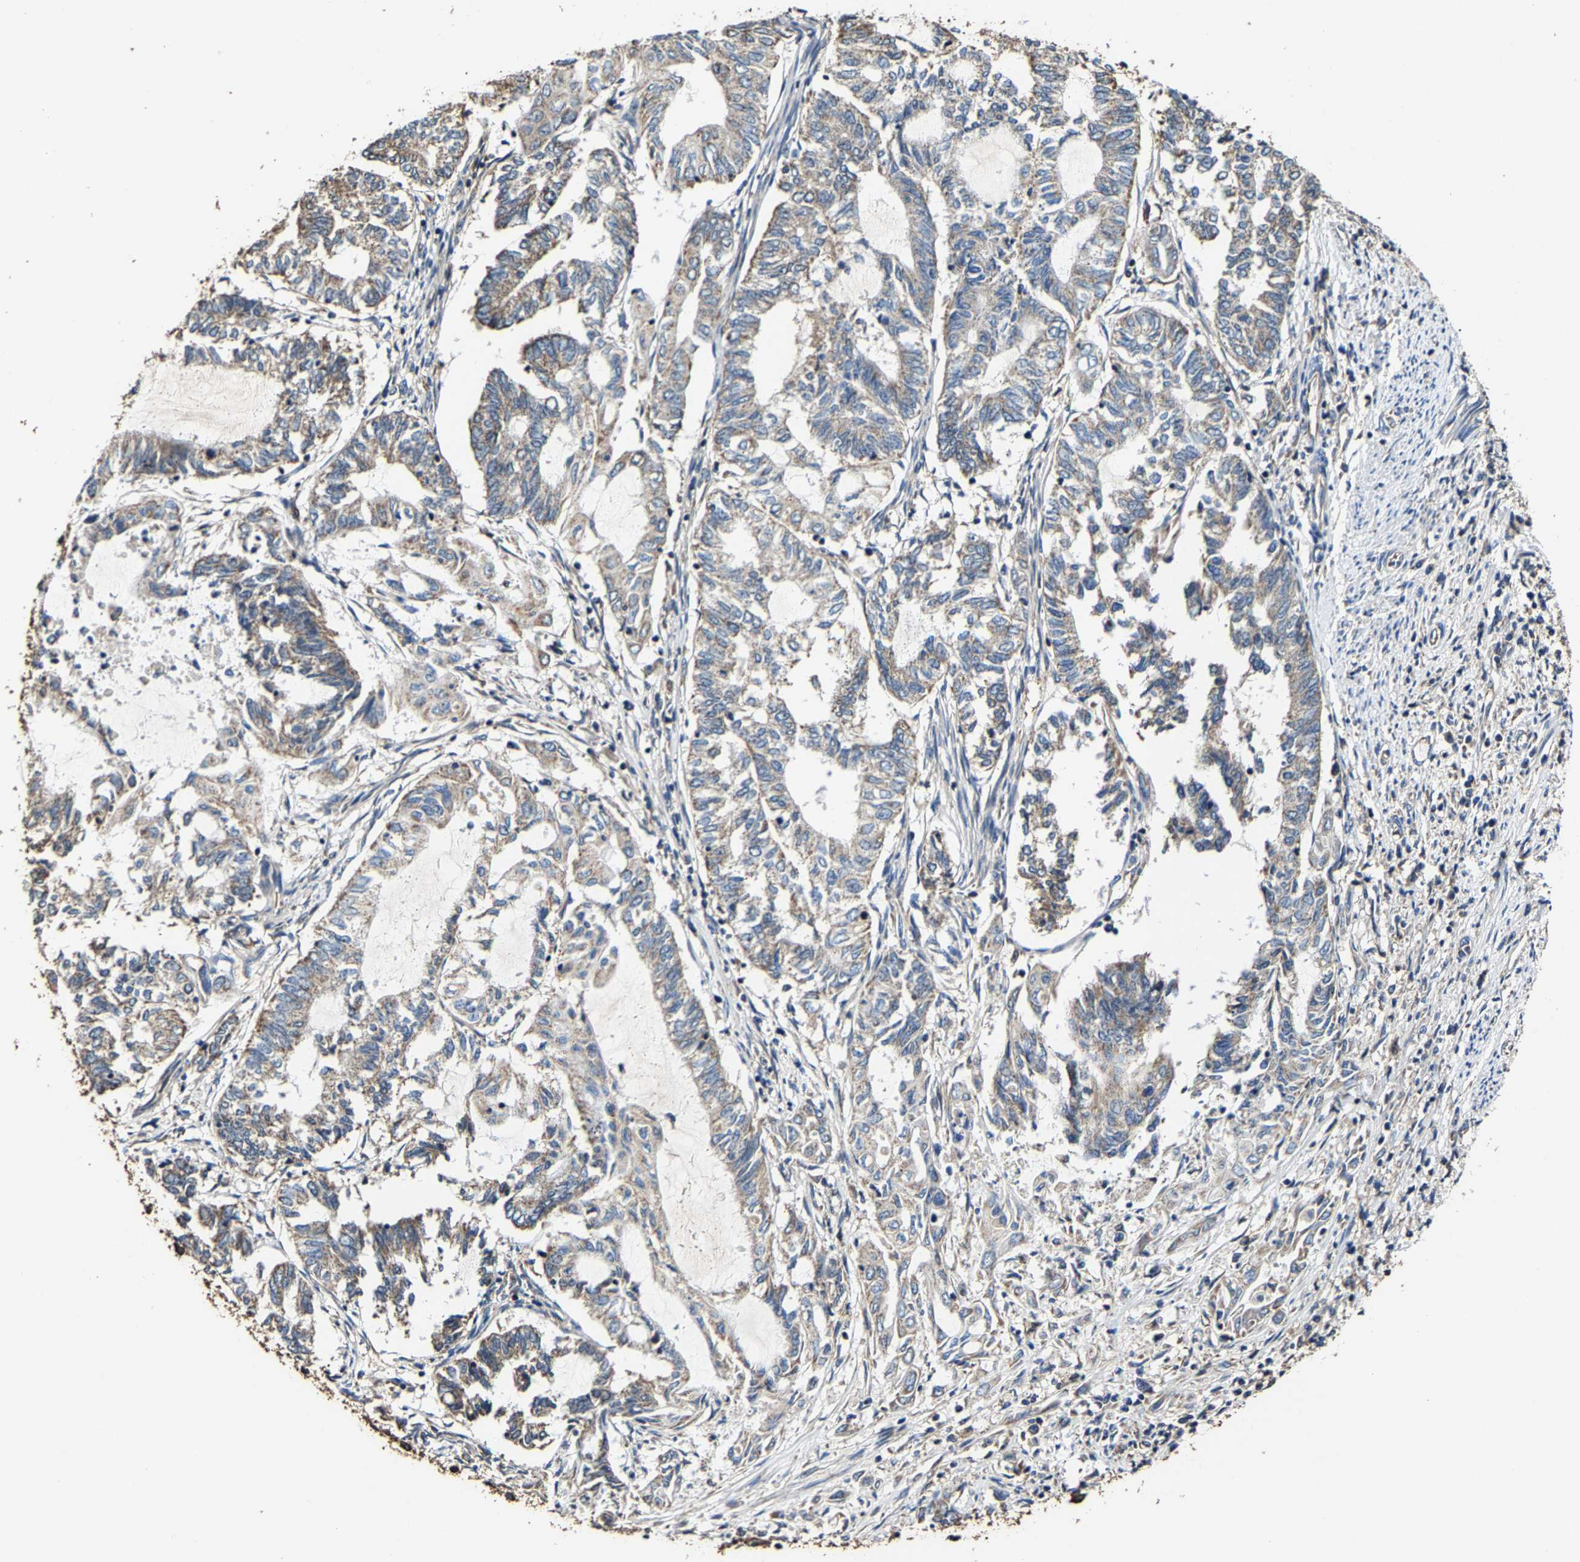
{"staining": {"intensity": "weak", "quantity": "25%-75%", "location": "cytoplasmic/membranous"}, "tissue": "endometrial cancer", "cell_type": "Tumor cells", "image_type": "cancer", "snomed": [{"axis": "morphology", "description": "Adenocarcinoma, NOS"}, {"axis": "topography", "description": "Uterus"}, {"axis": "topography", "description": "Endometrium"}], "caption": "Tumor cells demonstrate low levels of weak cytoplasmic/membranous staining in about 25%-75% of cells in adenocarcinoma (endometrial). The staining is performed using DAB (3,3'-diaminobenzidine) brown chromogen to label protein expression. The nuclei are counter-stained blue using hematoxylin.", "gene": "GFRA3", "patient": {"sex": "female", "age": 70}}